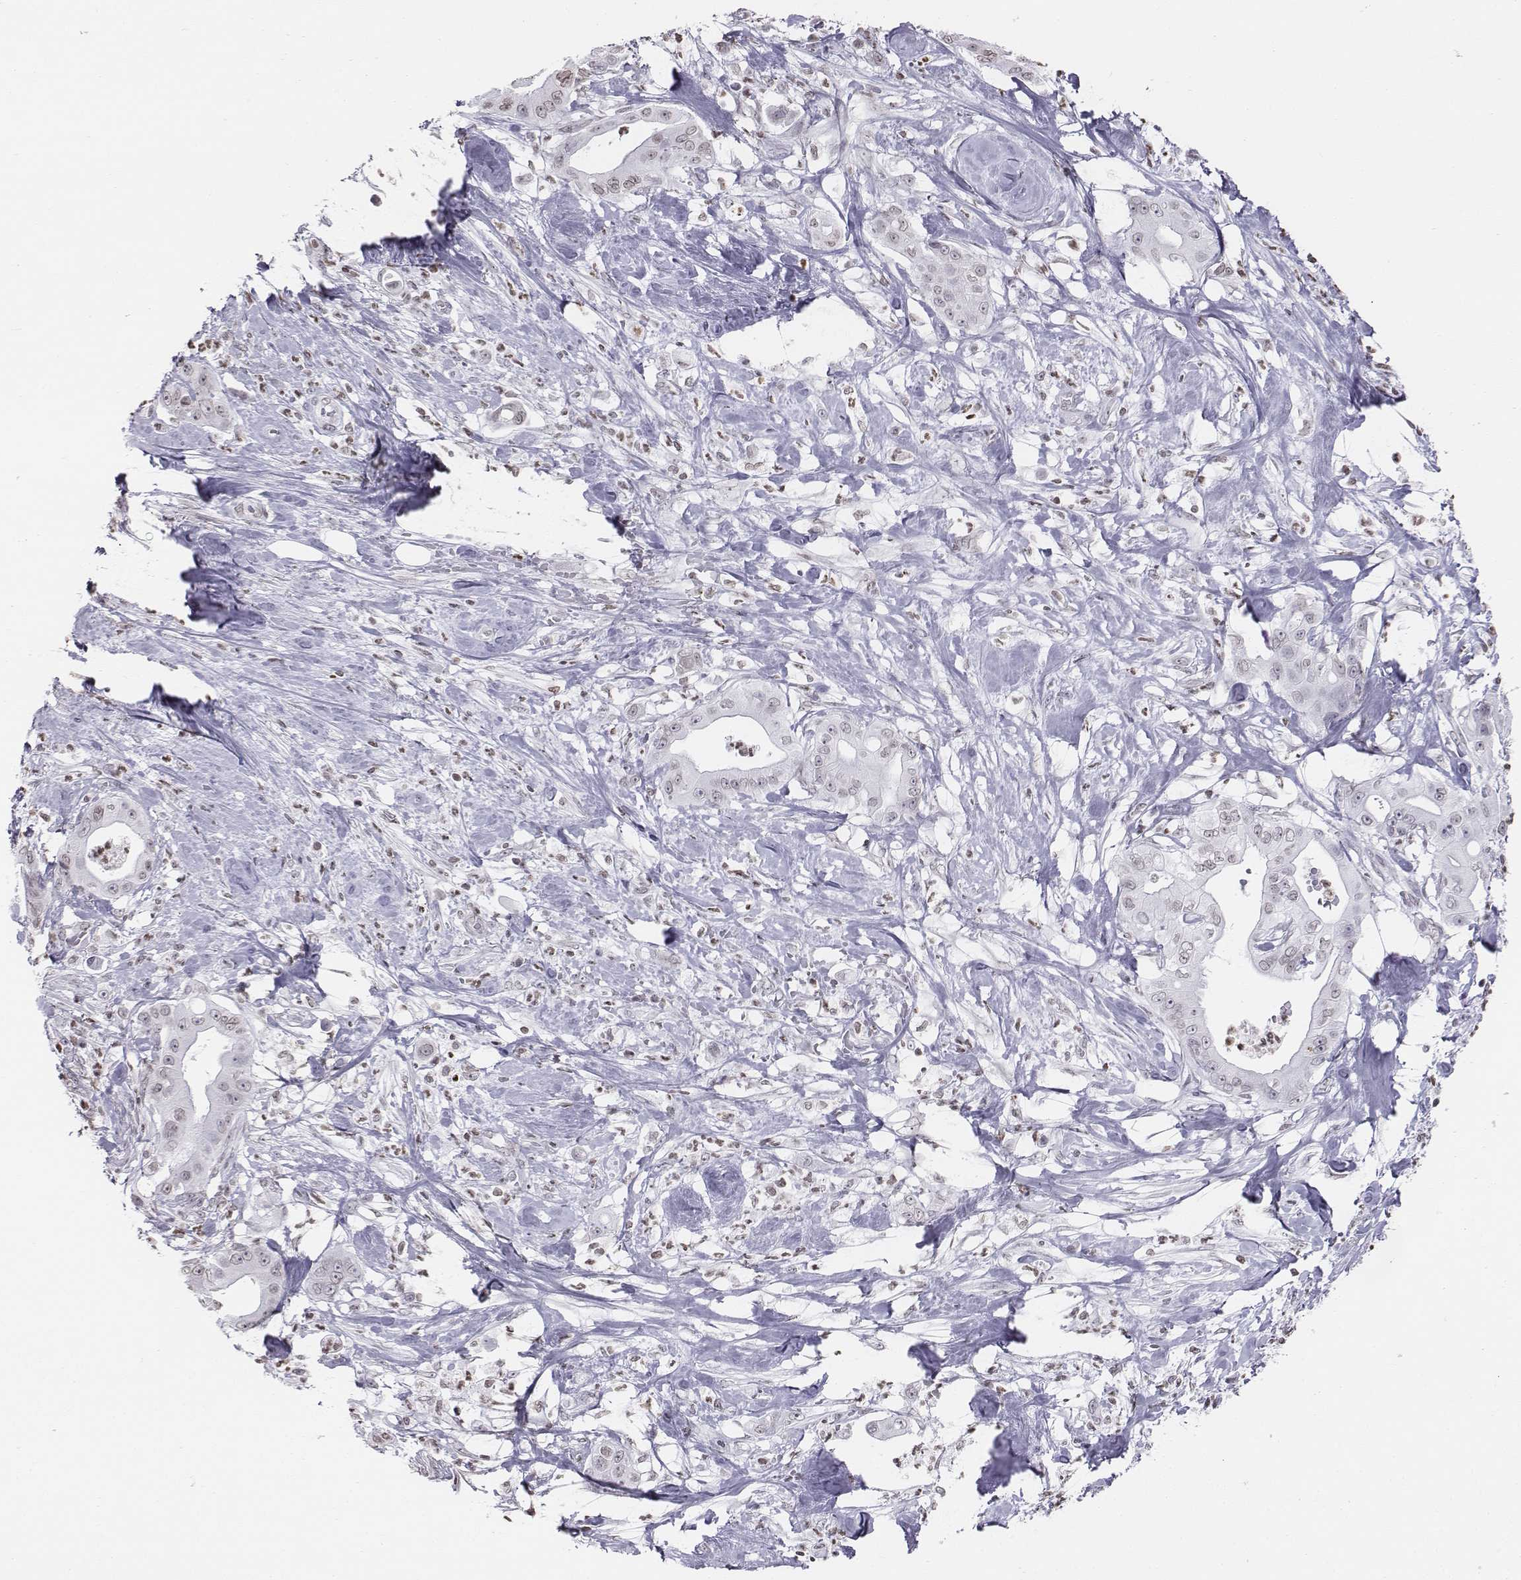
{"staining": {"intensity": "negative", "quantity": "none", "location": "none"}, "tissue": "pancreatic cancer", "cell_type": "Tumor cells", "image_type": "cancer", "snomed": [{"axis": "morphology", "description": "Adenocarcinoma, NOS"}, {"axis": "topography", "description": "Pancreas"}], "caption": "Tumor cells show no significant protein staining in adenocarcinoma (pancreatic). (DAB (3,3'-diaminobenzidine) immunohistochemistry with hematoxylin counter stain).", "gene": "BARHL1", "patient": {"sex": "male", "age": 71}}